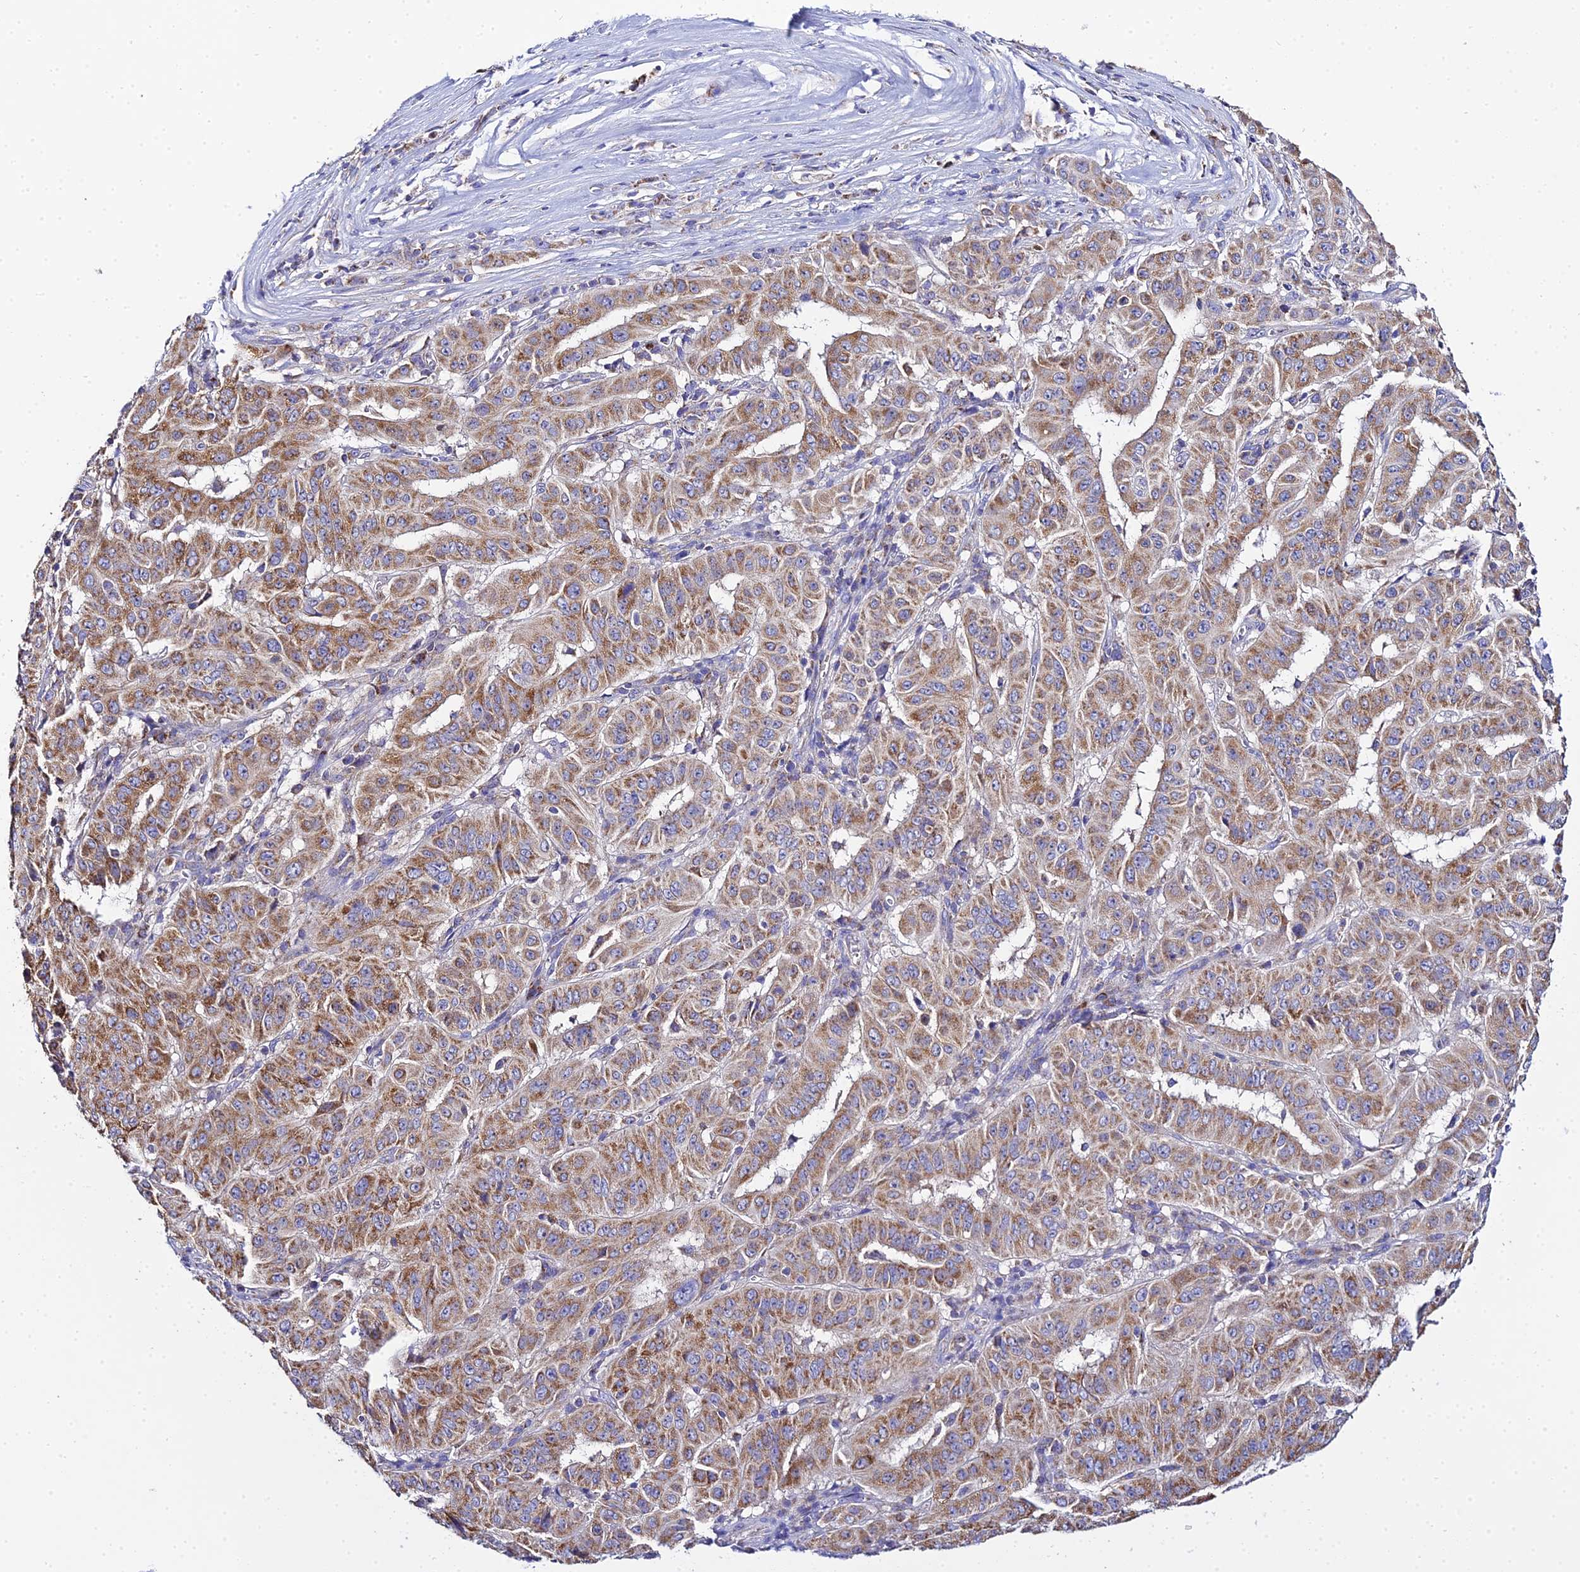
{"staining": {"intensity": "moderate", "quantity": ">75%", "location": "cytoplasmic/membranous"}, "tissue": "pancreatic cancer", "cell_type": "Tumor cells", "image_type": "cancer", "snomed": [{"axis": "morphology", "description": "Adenocarcinoma, NOS"}, {"axis": "topography", "description": "Pancreas"}], "caption": "This is a photomicrograph of immunohistochemistry staining of pancreatic adenocarcinoma, which shows moderate expression in the cytoplasmic/membranous of tumor cells.", "gene": "TYW5", "patient": {"sex": "male", "age": 63}}